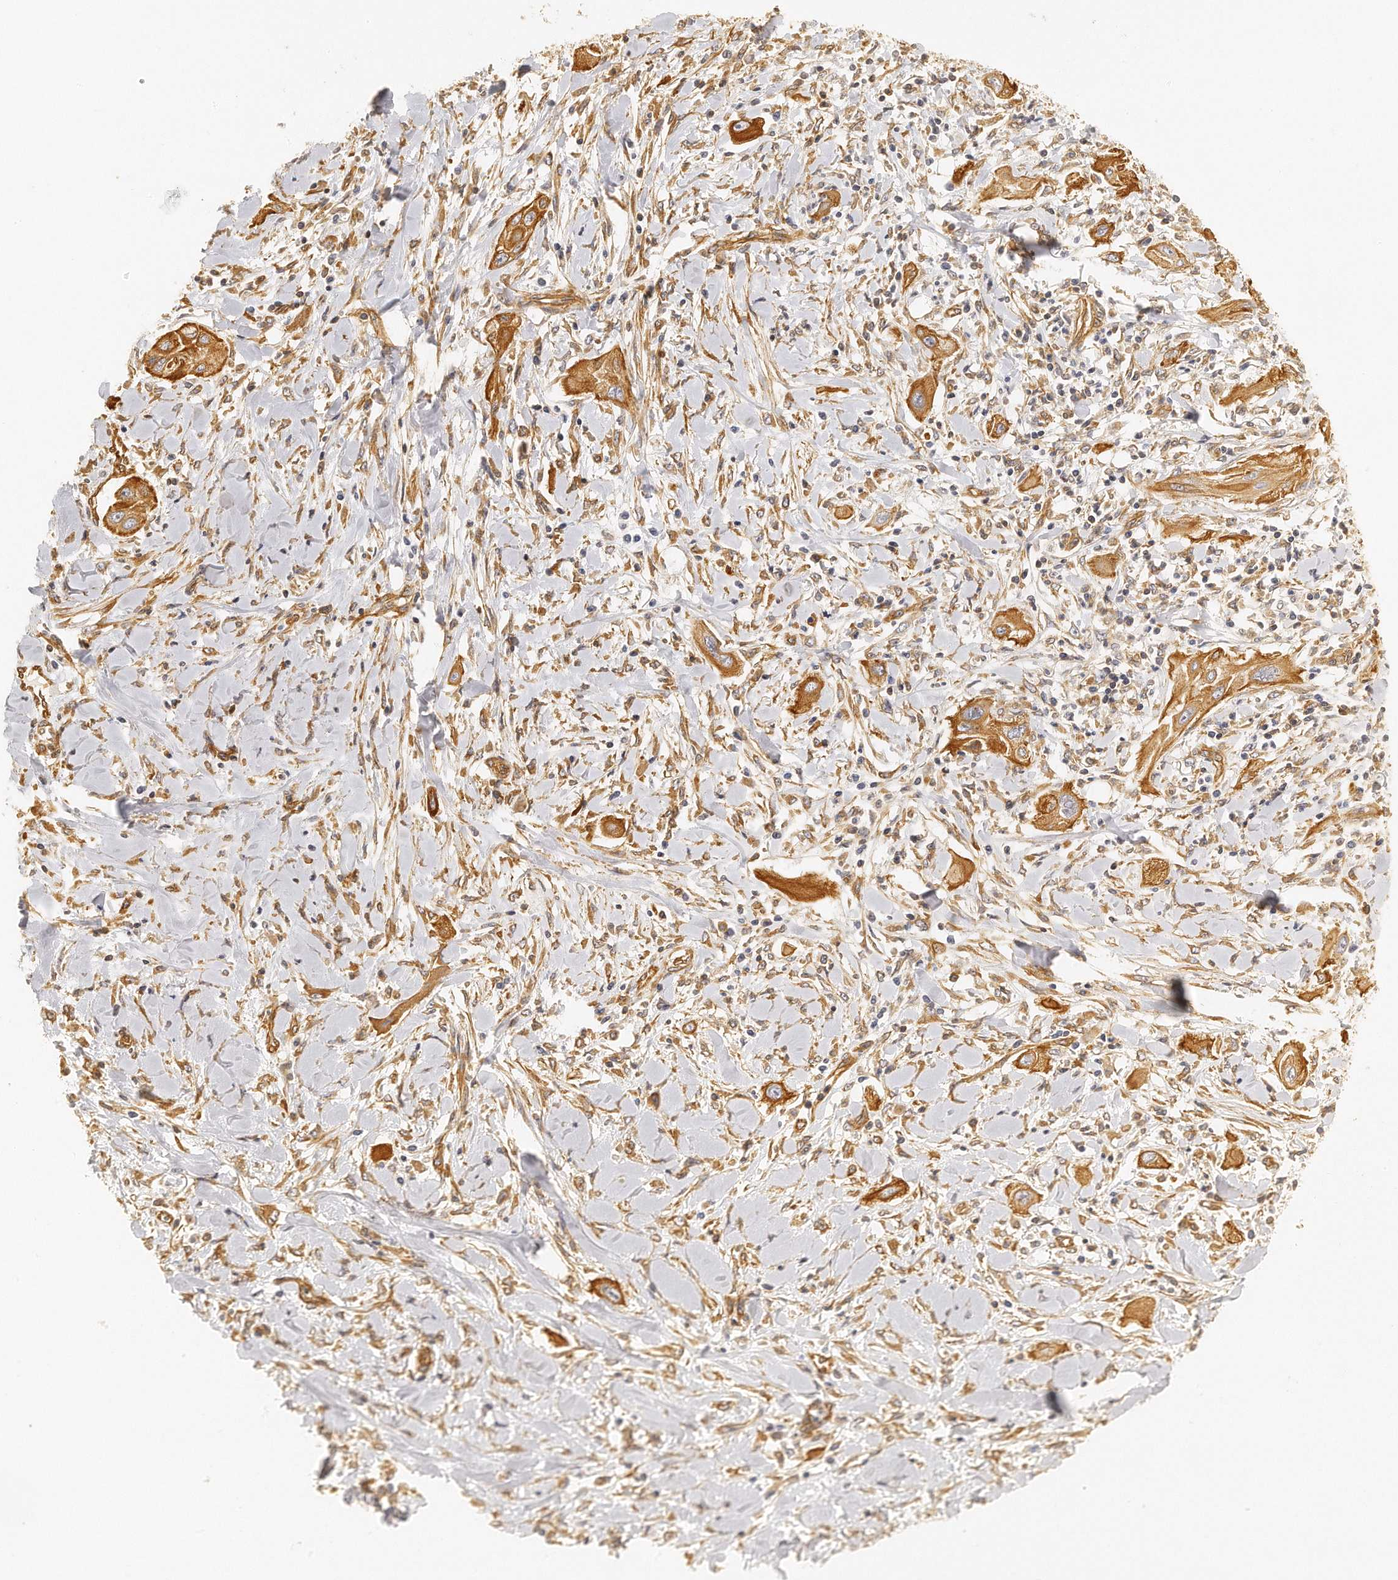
{"staining": {"intensity": "moderate", "quantity": ">75%", "location": "cytoplasmic/membranous"}, "tissue": "lung cancer", "cell_type": "Tumor cells", "image_type": "cancer", "snomed": [{"axis": "morphology", "description": "Squamous cell carcinoma, NOS"}, {"axis": "topography", "description": "Lung"}], "caption": "High-magnification brightfield microscopy of lung cancer (squamous cell carcinoma) stained with DAB (brown) and counterstained with hematoxylin (blue). tumor cells exhibit moderate cytoplasmic/membranous positivity is present in about>75% of cells.", "gene": "CHST7", "patient": {"sex": "female", "age": 47}}